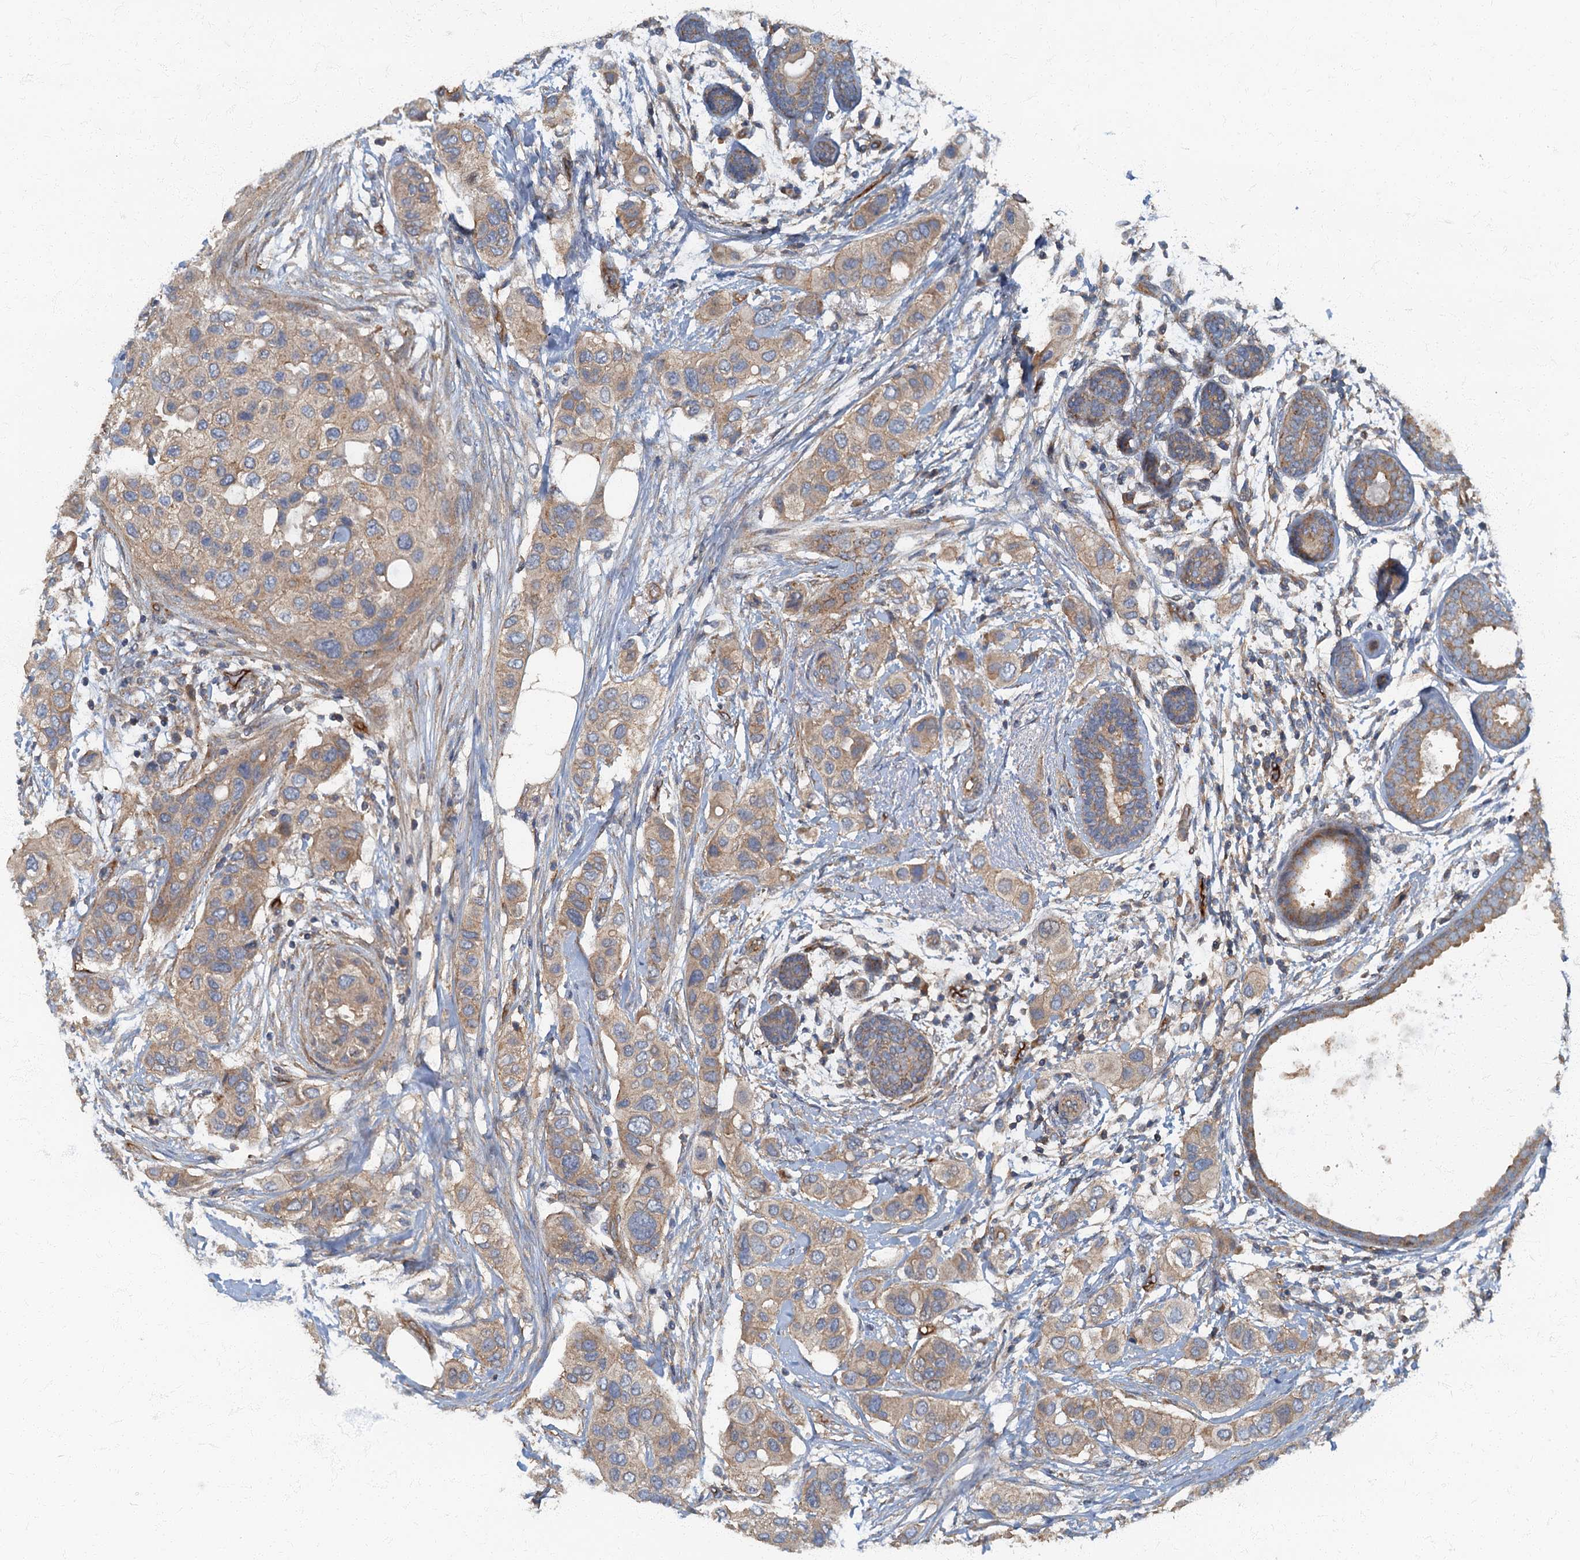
{"staining": {"intensity": "weak", "quantity": "25%-75%", "location": "cytoplasmic/membranous"}, "tissue": "breast cancer", "cell_type": "Tumor cells", "image_type": "cancer", "snomed": [{"axis": "morphology", "description": "Lobular carcinoma"}, {"axis": "topography", "description": "Breast"}], "caption": "This is a photomicrograph of IHC staining of lobular carcinoma (breast), which shows weak staining in the cytoplasmic/membranous of tumor cells.", "gene": "ARL11", "patient": {"sex": "female", "age": 51}}